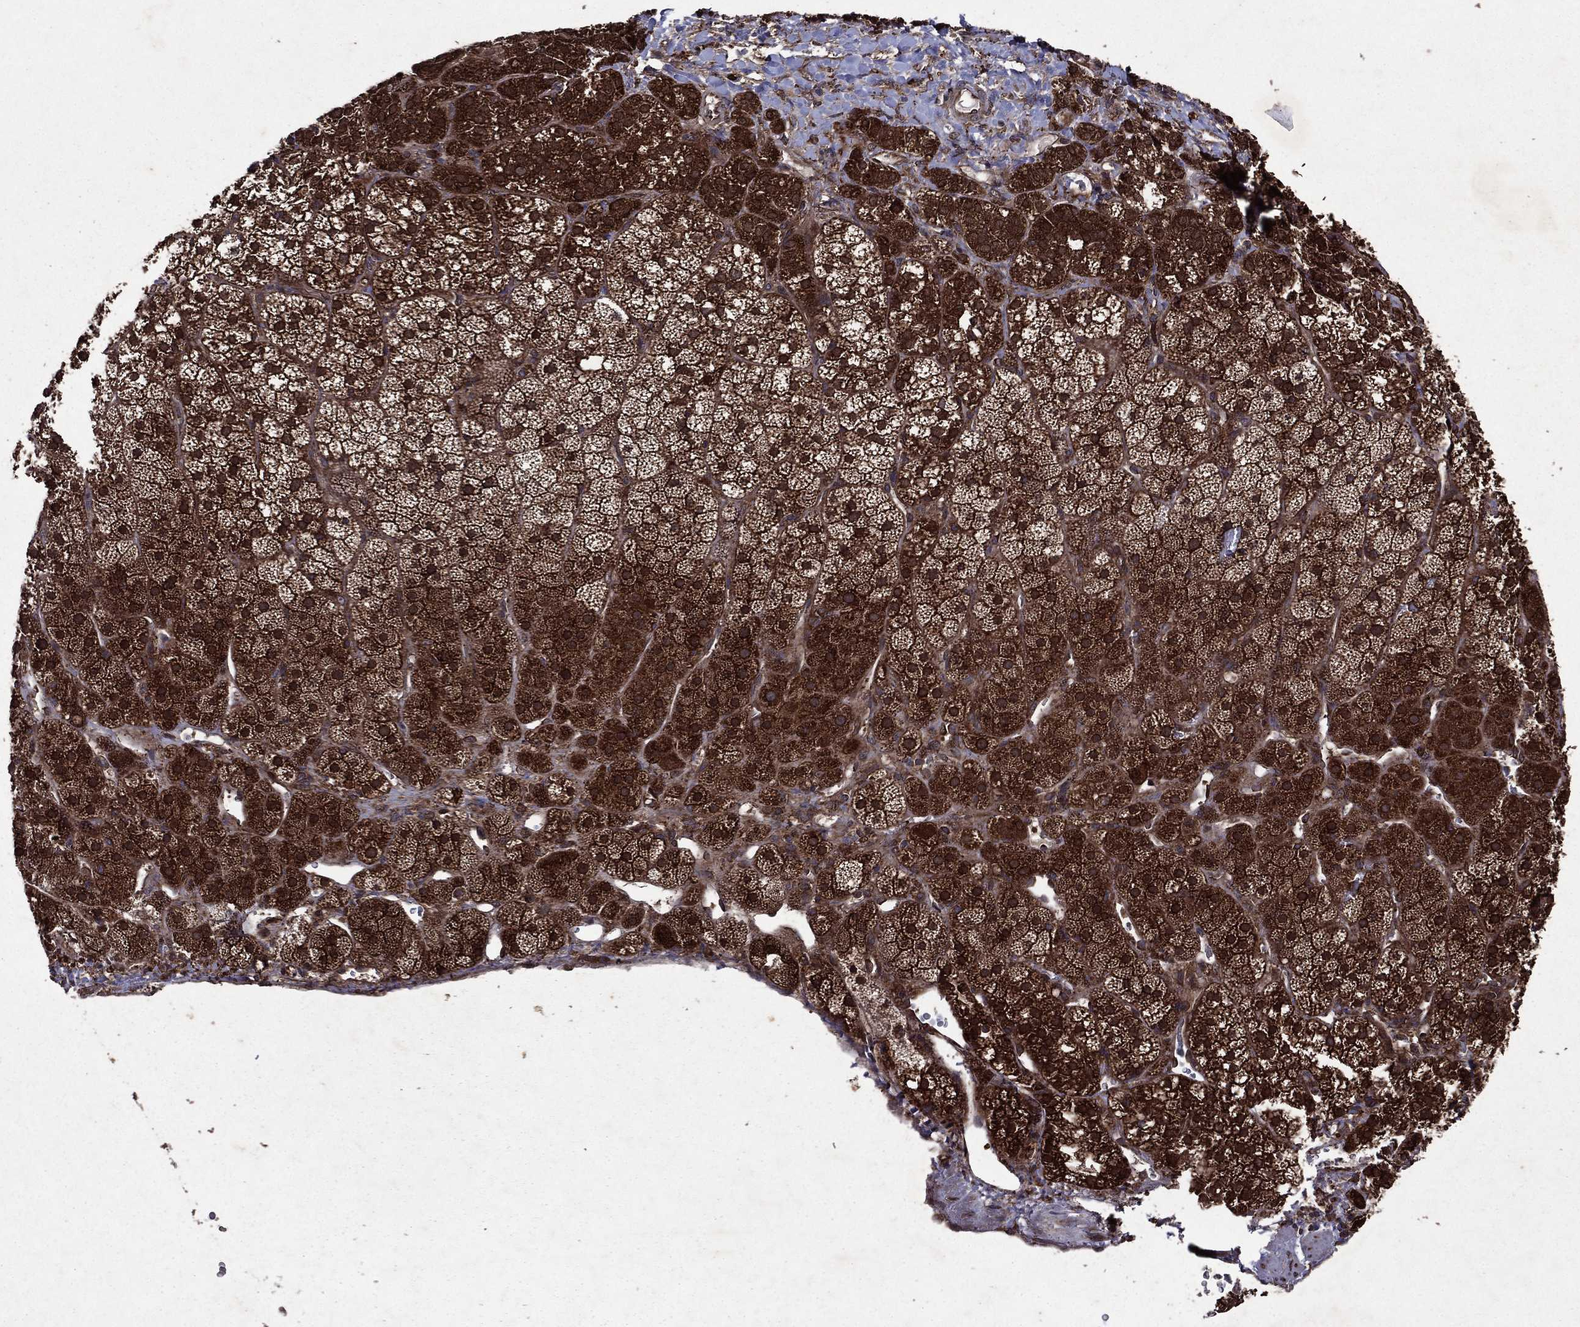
{"staining": {"intensity": "strong", "quantity": ">75%", "location": "cytoplasmic/membranous"}, "tissue": "adrenal gland", "cell_type": "Glandular cells", "image_type": "normal", "snomed": [{"axis": "morphology", "description": "Normal tissue, NOS"}, {"axis": "topography", "description": "Adrenal gland"}], "caption": "Immunohistochemical staining of normal adrenal gland shows strong cytoplasmic/membranous protein staining in about >75% of glandular cells. (brown staining indicates protein expression, while blue staining denotes nuclei).", "gene": "EIF2B4", "patient": {"sex": "male", "age": 57}}